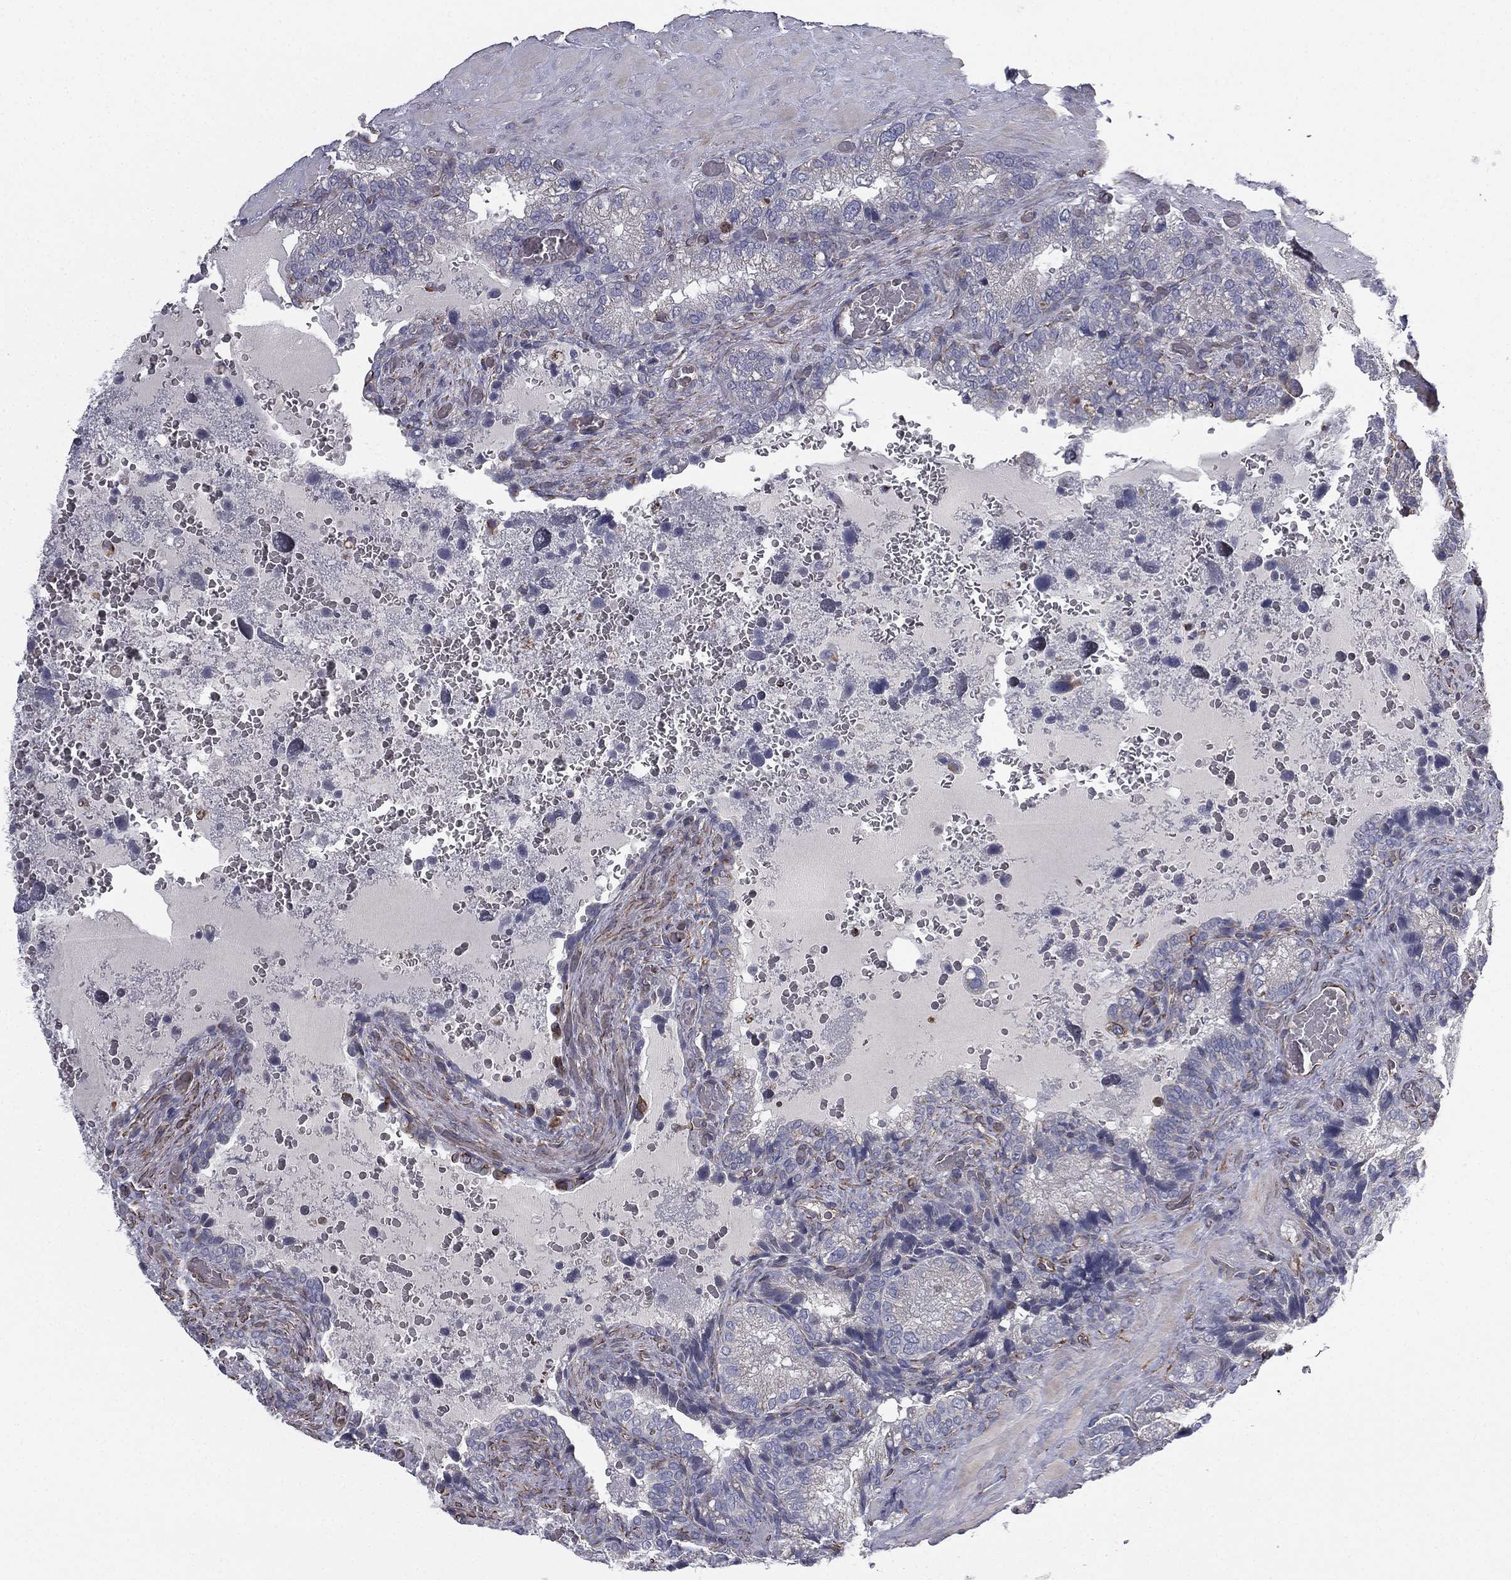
{"staining": {"intensity": "negative", "quantity": "none", "location": "none"}, "tissue": "prostate cancer", "cell_type": "Tumor cells", "image_type": "cancer", "snomed": [{"axis": "morphology", "description": "Adenocarcinoma, NOS"}, {"axis": "topography", "description": "Prostate and seminal vesicle, NOS"}], "caption": "Tumor cells are negative for brown protein staining in adenocarcinoma (prostate).", "gene": "SCUBE1", "patient": {"sex": "male", "age": 62}}